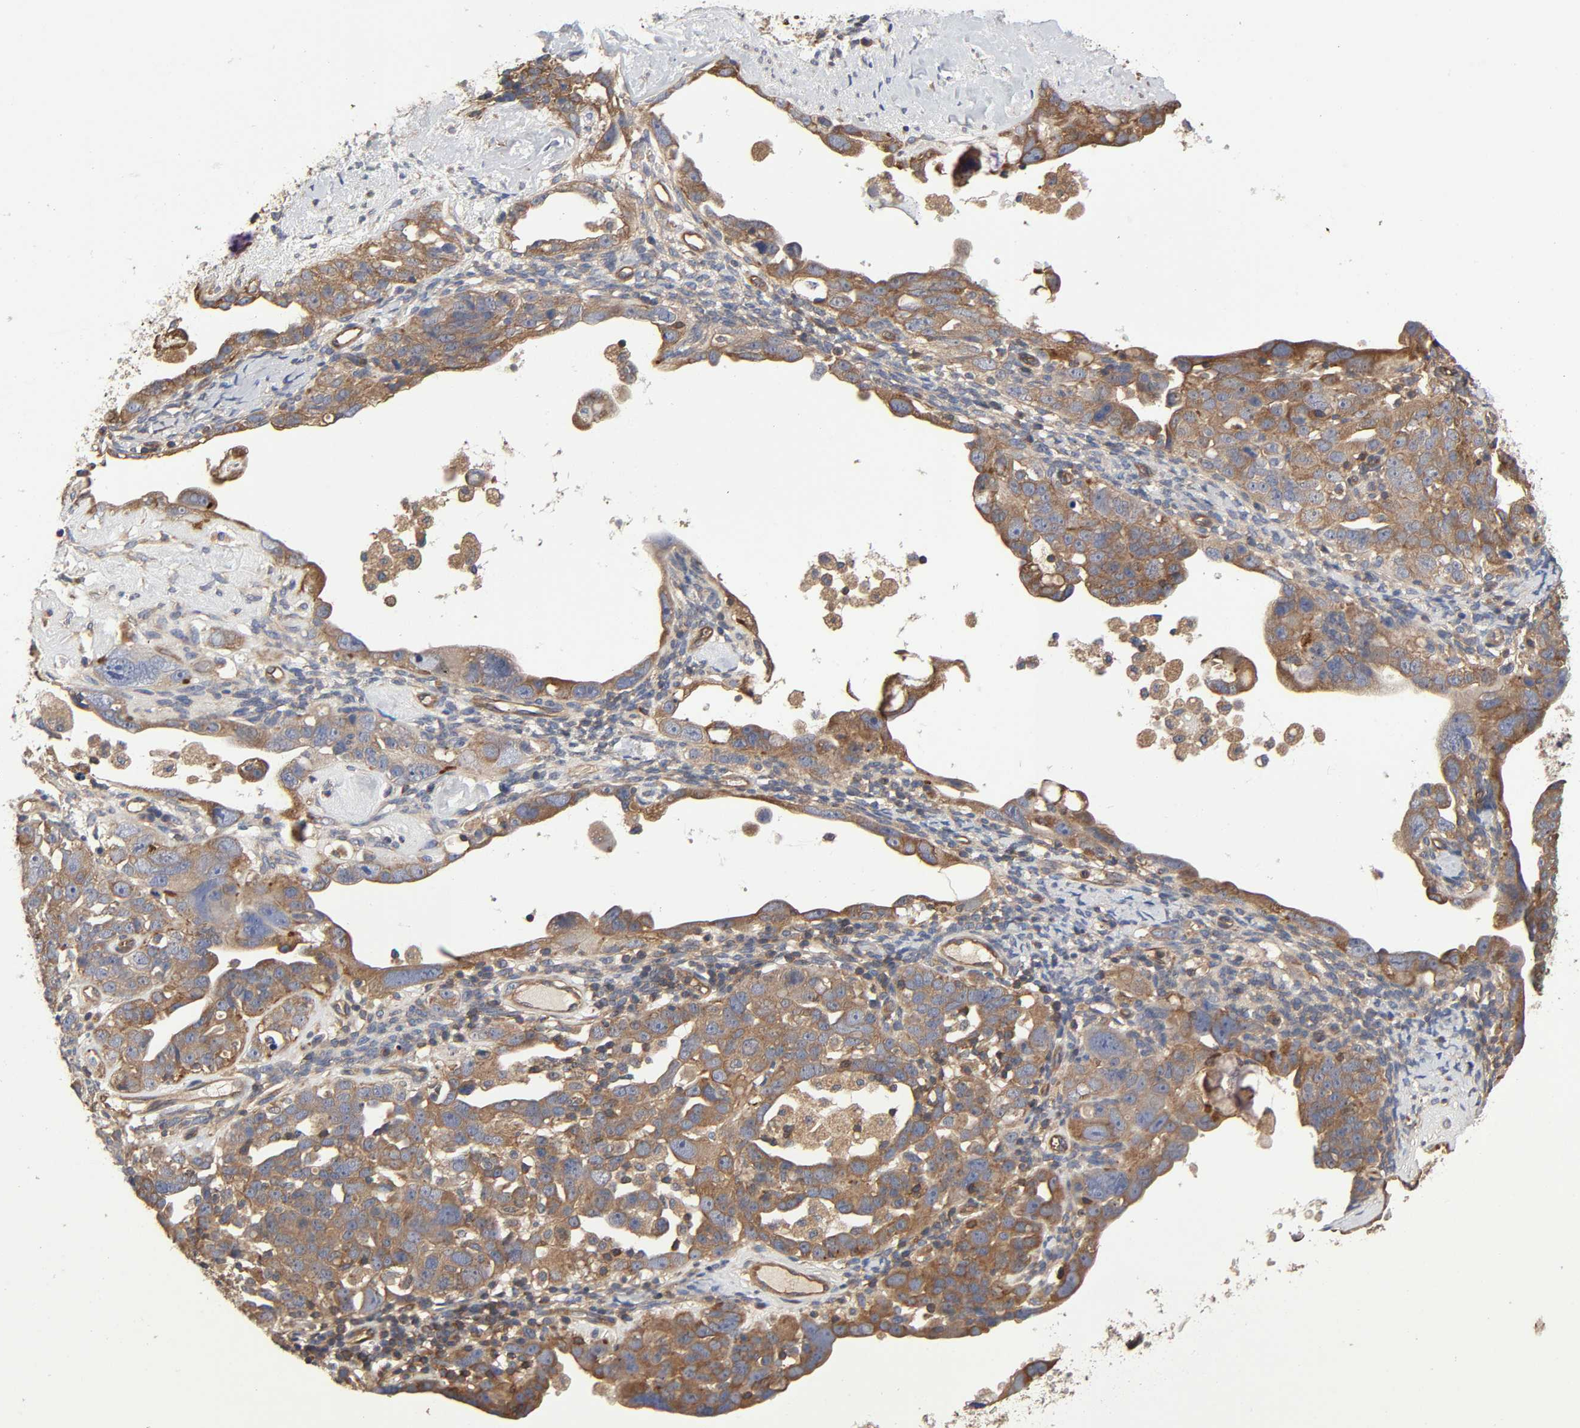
{"staining": {"intensity": "moderate", "quantity": ">75%", "location": "cytoplasmic/membranous"}, "tissue": "ovarian cancer", "cell_type": "Tumor cells", "image_type": "cancer", "snomed": [{"axis": "morphology", "description": "Cystadenocarcinoma, serous, NOS"}, {"axis": "topography", "description": "Ovary"}], "caption": "Immunohistochemical staining of human ovarian cancer displays medium levels of moderate cytoplasmic/membranous expression in about >75% of tumor cells.", "gene": "LAMTOR2", "patient": {"sex": "female", "age": 66}}